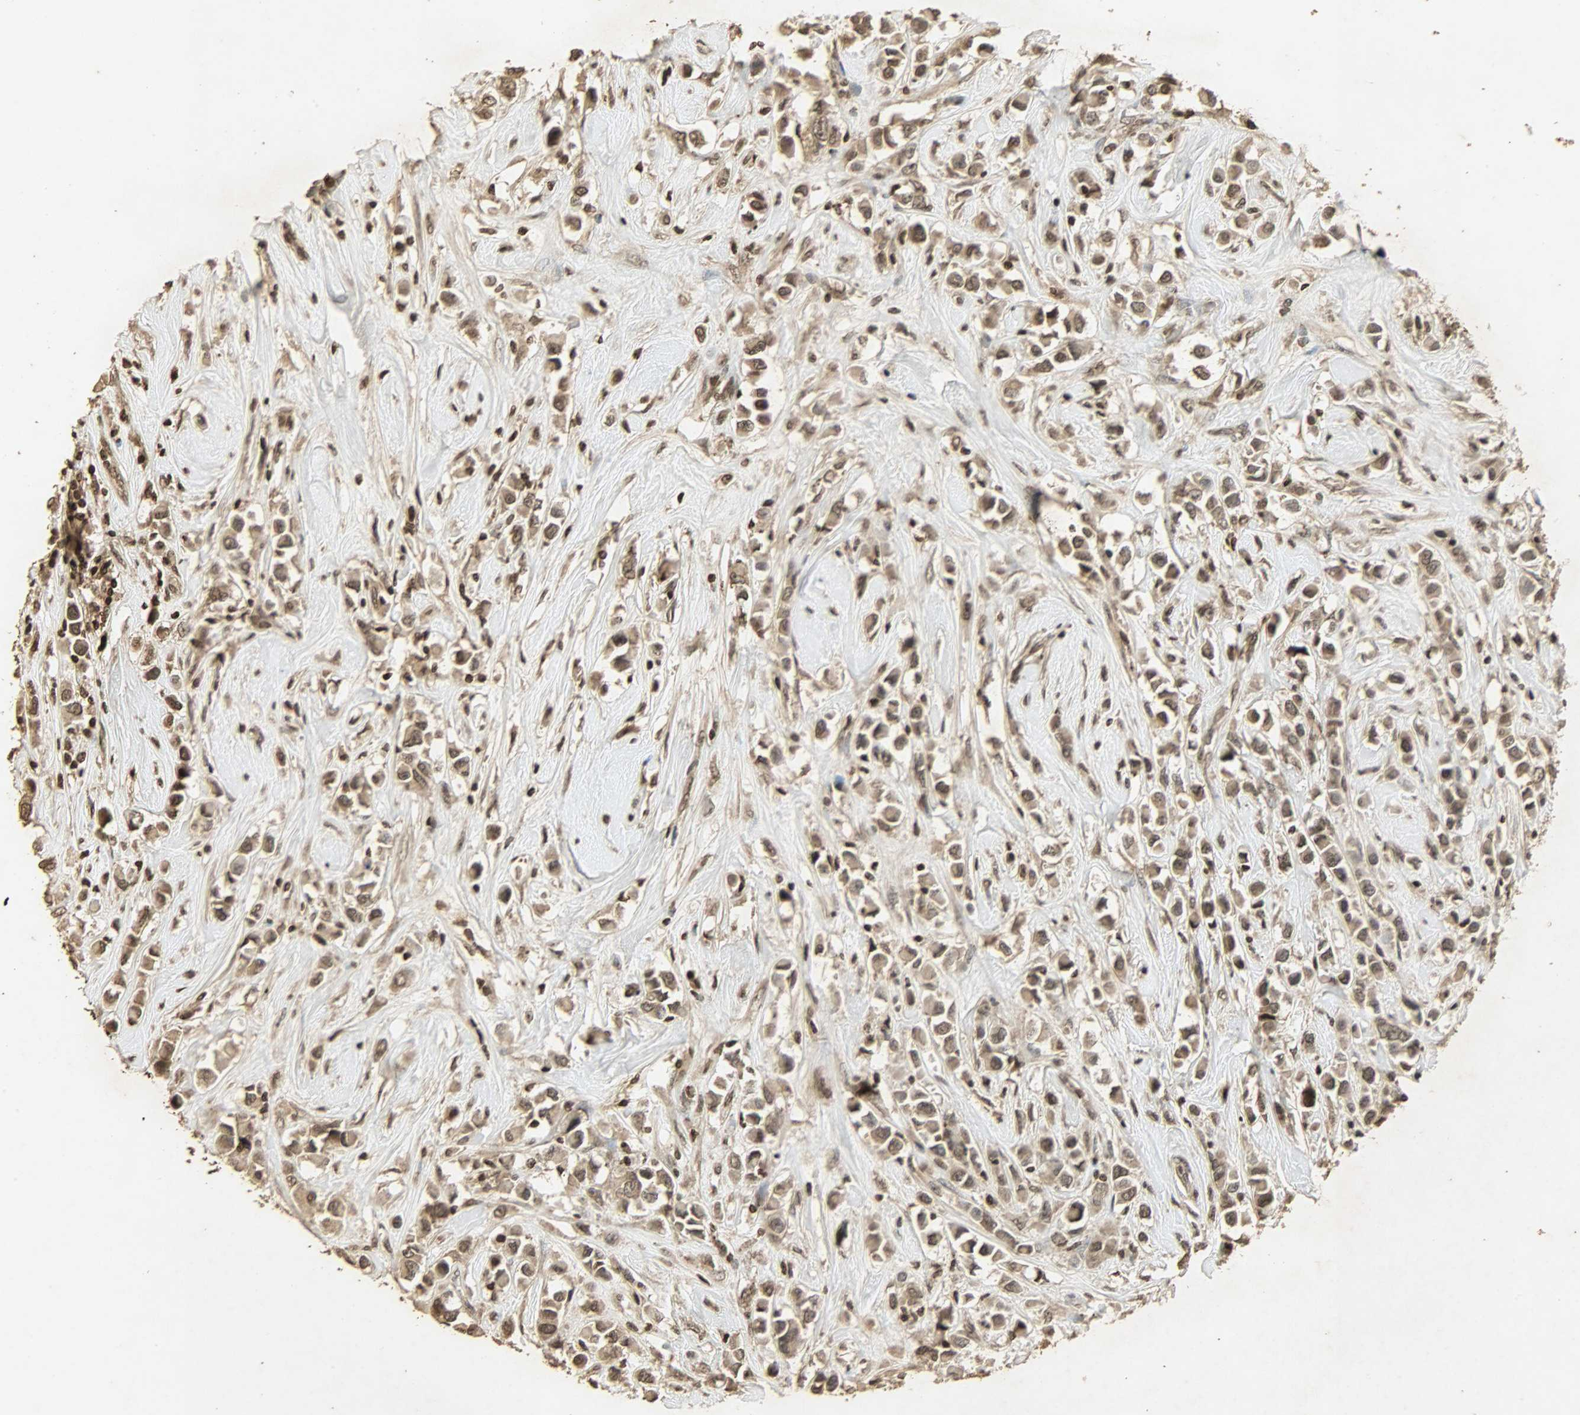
{"staining": {"intensity": "moderate", "quantity": ">75%", "location": "cytoplasmic/membranous,nuclear"}, "tissue": "breast cancer", "cell_type": "Tumor cells", "image_type": "cancer", "snomed": [{"axis": "morphology", "description": "Duct carcinoma"}, {"axis": "topography", "description": "Breast"}], "caption": "A brown stain highlights moderate cytoplasmic/membranous and nuclear positivity of a protein in human intraductal carcinoma (breast) tumor cells.", "gene": "PPP3R1", "patient": {"sex": "female", "age": 61}}